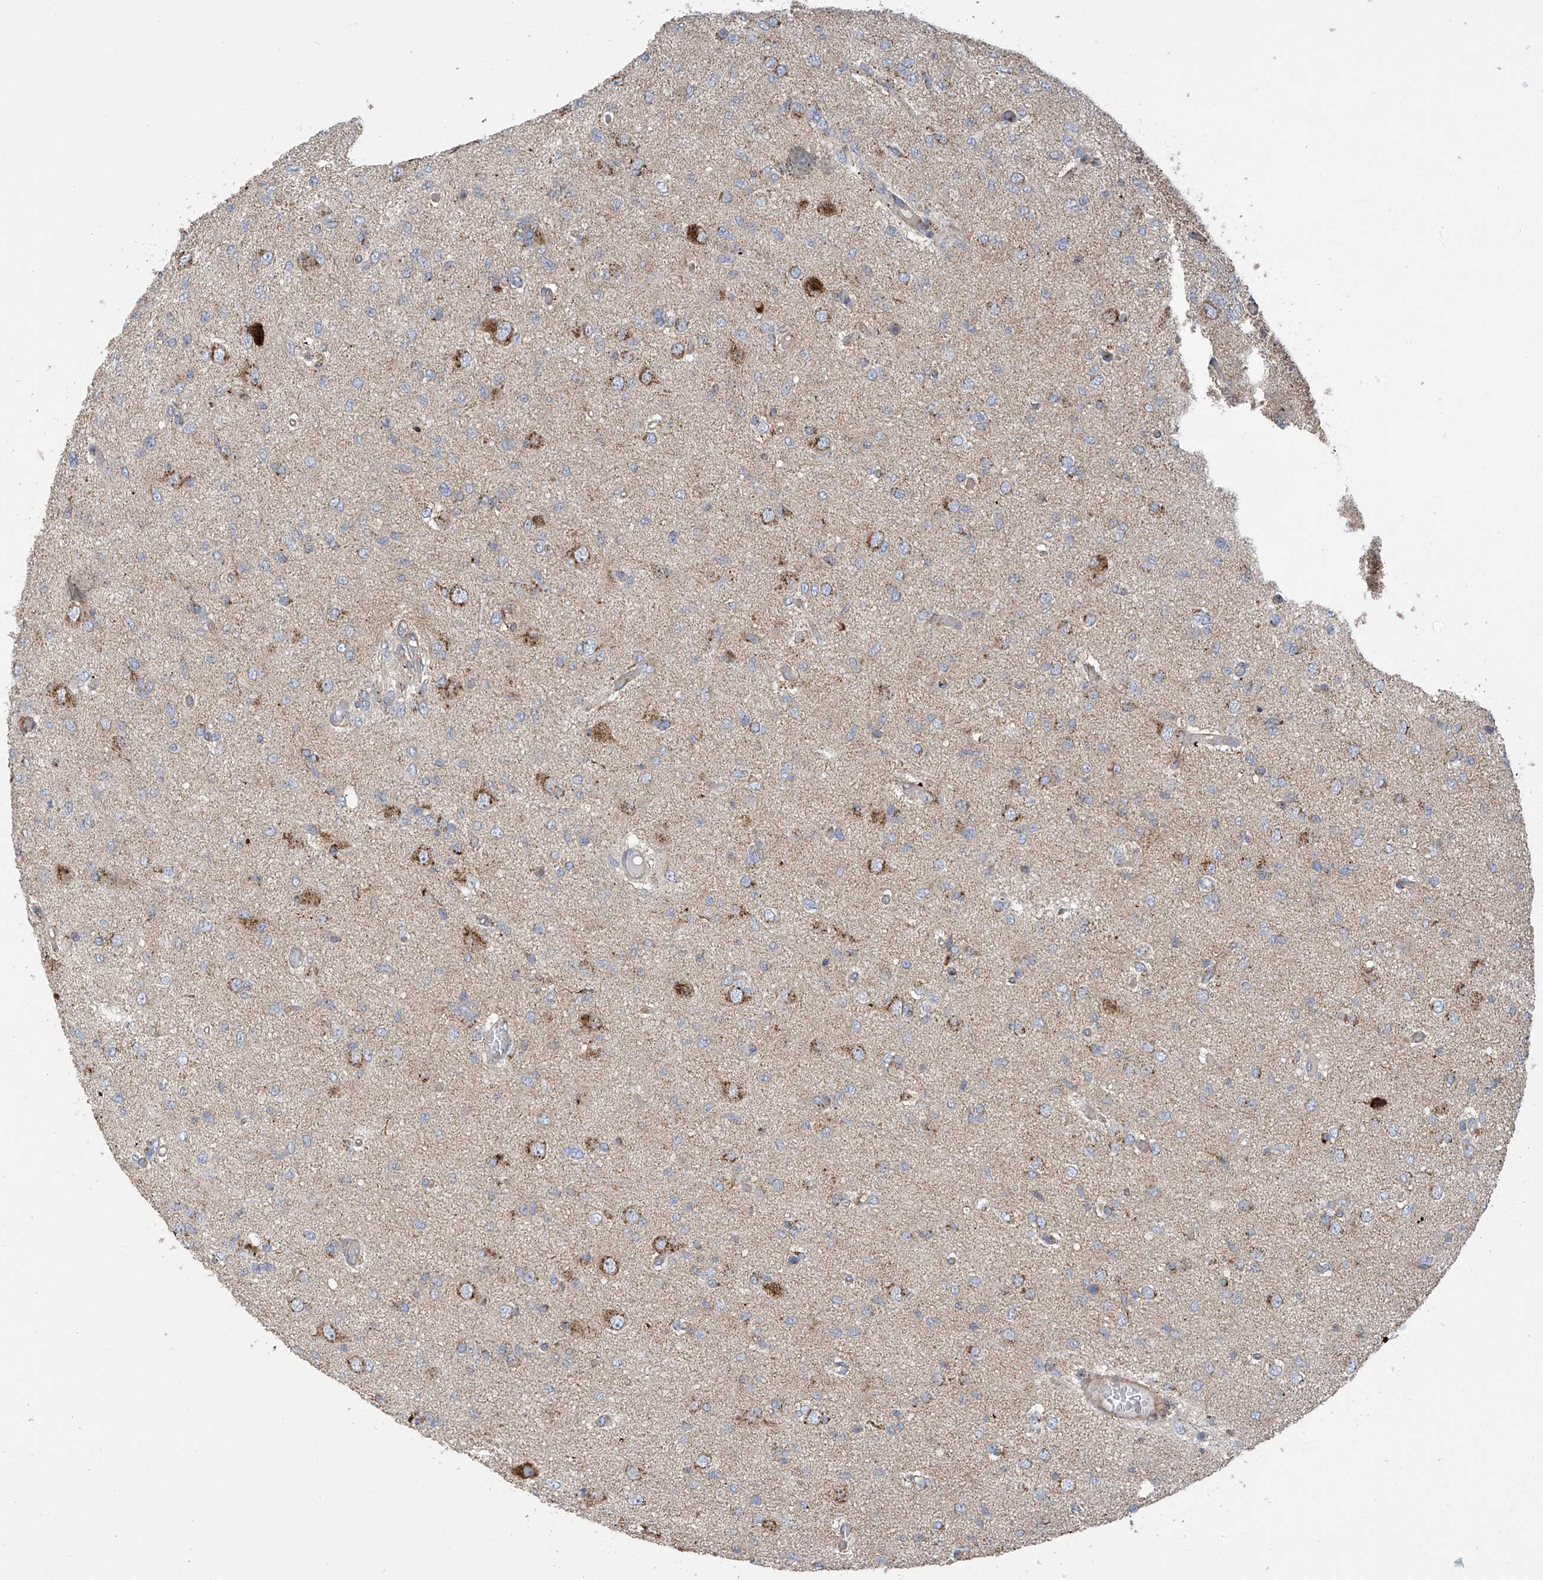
{"staining": {"intensity": "negative", "quantity": "none", "location": "none"}, "tissue": "glioma", "cell_type": "Tumor cells", "image_type": "cancer", "snomed": [{"axis": "morphology", "description": "Glioma, malignant, High grade"}, {"axis": "topography", "description": "Brain"}], "caption": "IHC of human malignant glioma (high-grade) demonstrates no expression in tumor cells.", "gene": "ITM2B", "patient": {"sex": "female", "age": 59}}